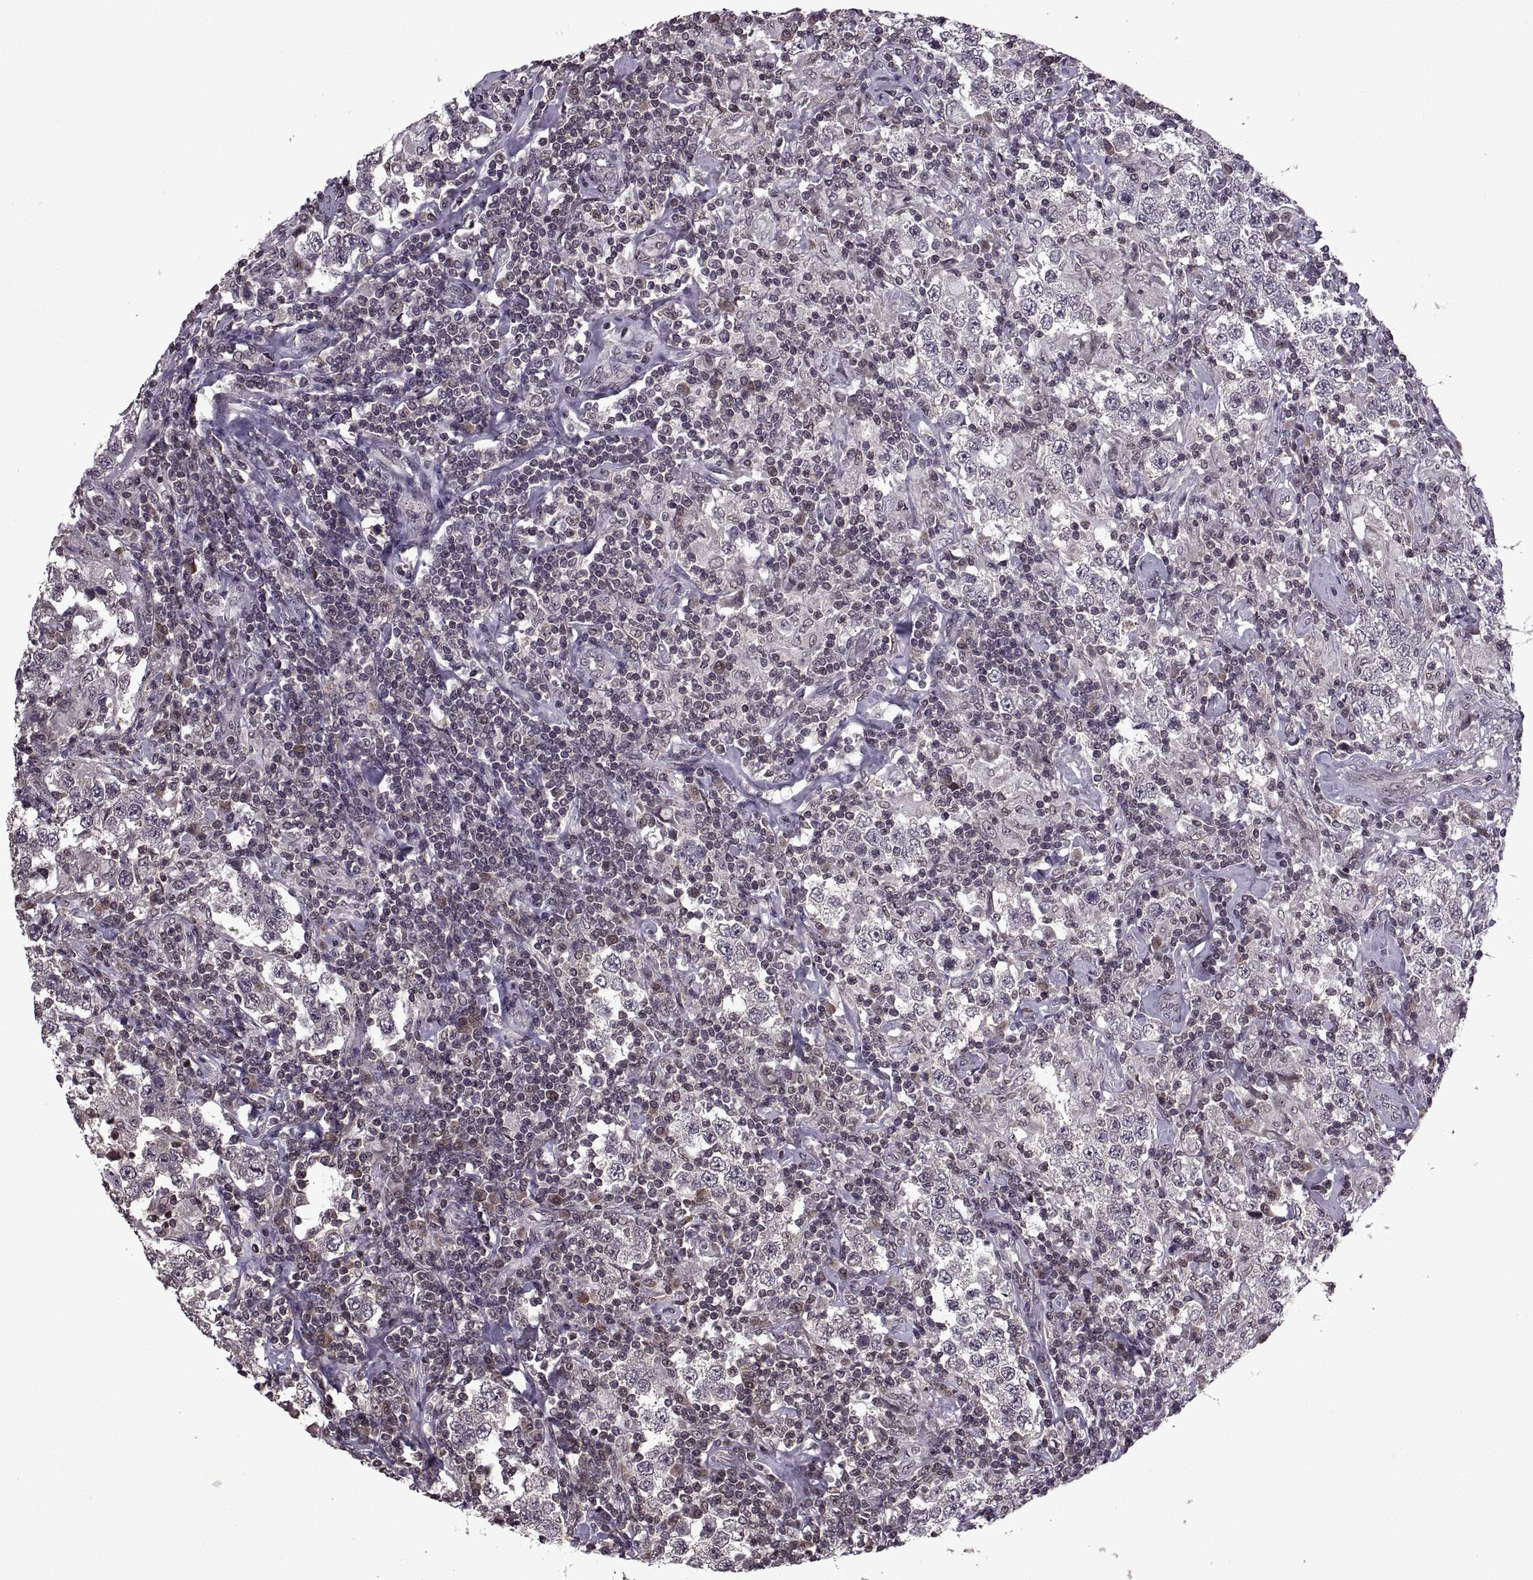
{"staining": {"intensity": "negative", "quantity": "none", "location": "none"}, "tissue": "testis cancer", "cell_type": "Tumor cells", "image_type": "cancer", "snomed": [{"axis": "morphology", "description": "Seminoma, NOS"}, {"axis": "morphology", "description": "Carcinoma, Embryonal, NOS"}, {"axis": "topography", "description": "Testis"}], "caption": "Tumor cells show no significant positivity in testis cancer.", "gene": "INTS3", "patient": {"sex": "male", "age": 41}}